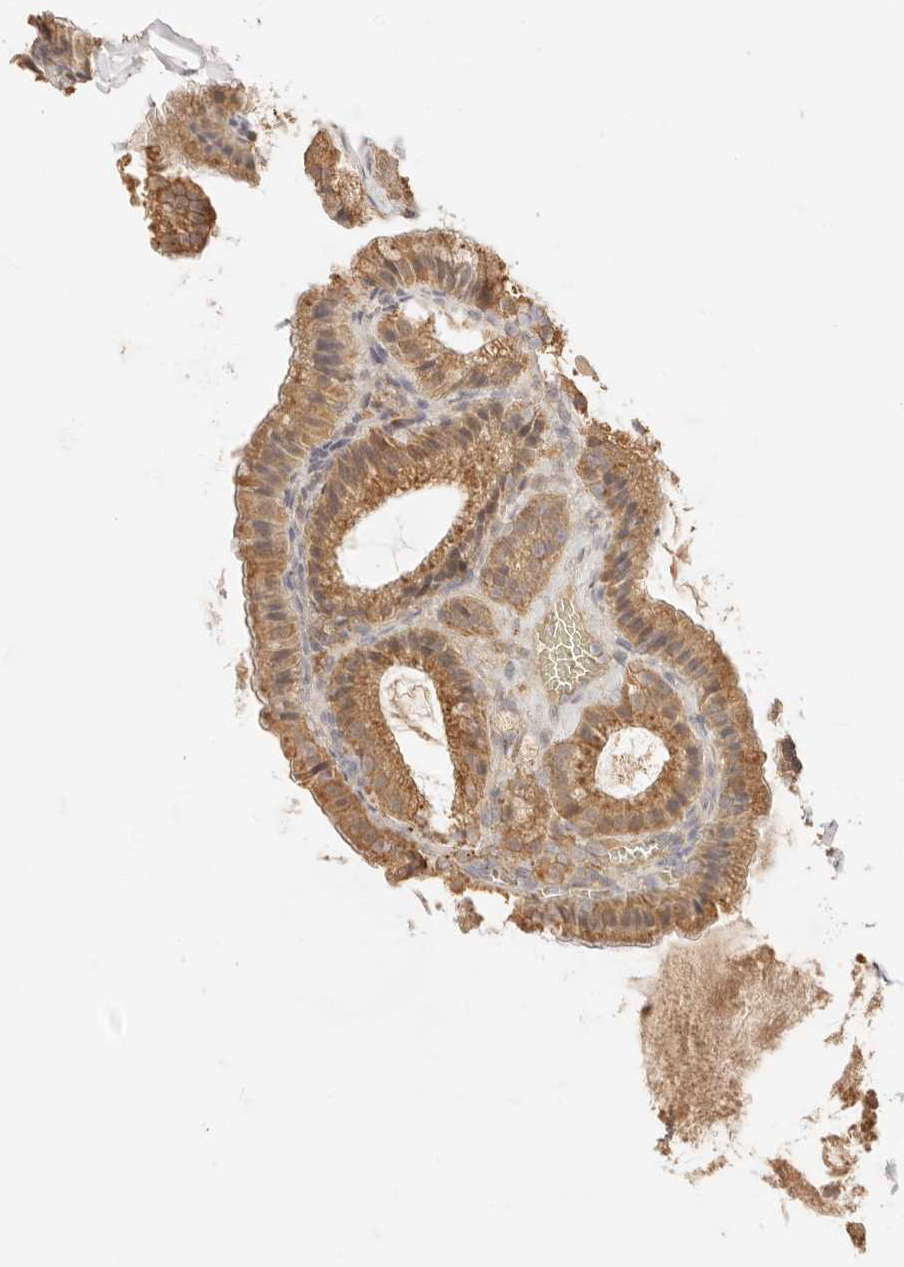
{"staining": {"intensity": "moderate", "quantity": ">75%", "location": "cytoplasmic/membranous,nuclear"}, "tissue": "gallbladder", "cell_type": "Glandular cells", "image_type": "normal", "snomed": [{"axis": "morphology", "description": "Normal tissue, NOS"}, {"axis": "topography", "description": "Gallbladder"}], "caption": "Moderate cytoplasmic/membranous,nuclear protein staining is seen in about >75% of glandular cells in gallbladder.", "gene": "TRIM11", "patient": {"sex": "male", "age": 38}}